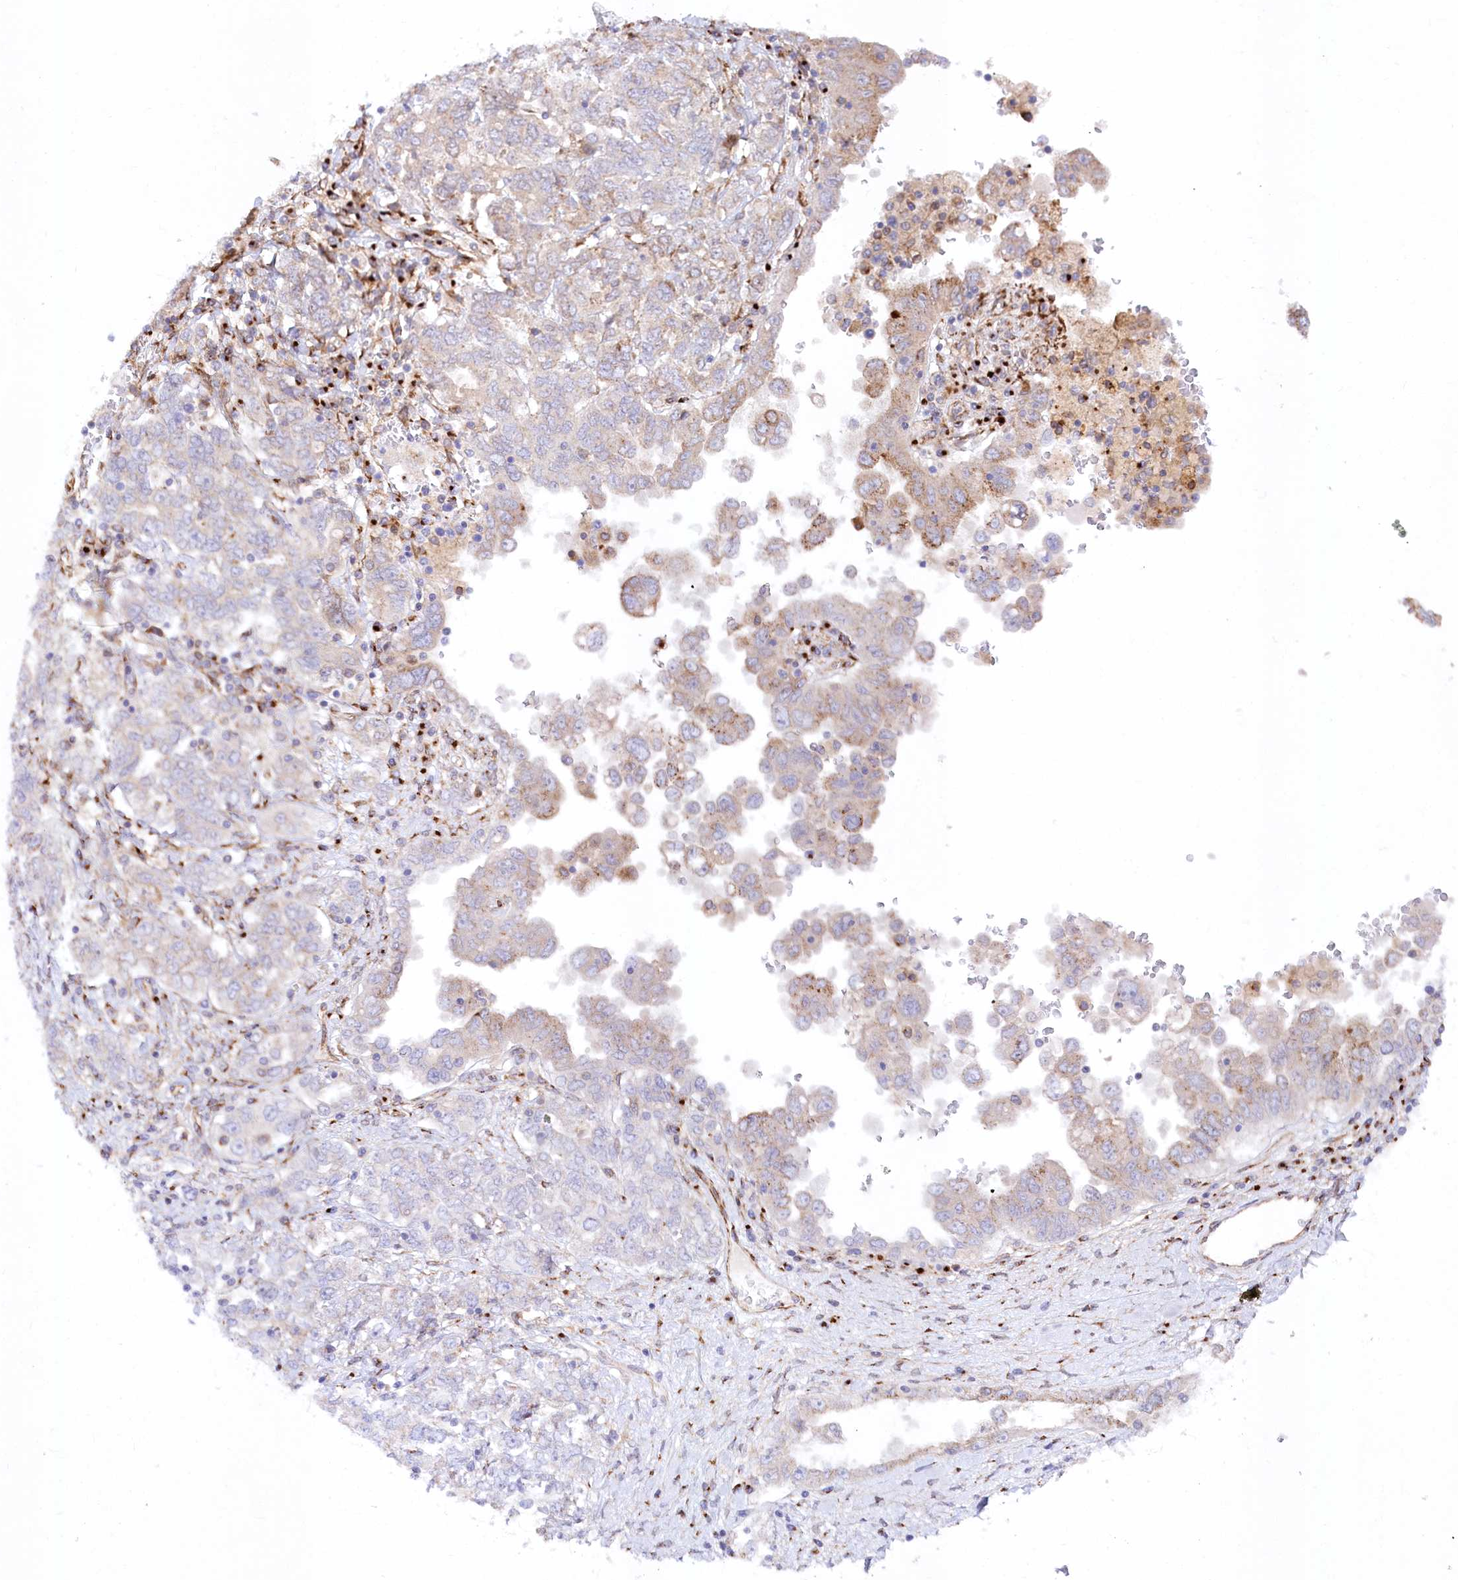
{"staining": {"intensity": "moderate", "quantity": "<25%", "location": "cytoplasmic/membranous"}, "tissue": "ovarian cancer", "cell_type": "Tumor cells", "image_type": "cancer", "snomed": [{"axis": "morphology", "description": "Carcinoma, endometroid"}, {"axis": "topography", "description": "Ovary"}], "caption": "This is a micrograph of immunohistochemistry staining of endometroid carcinoma (ovarian), which shows moderate expression in the cytoplasmic/membranous of tumor cells.", "gene": "ABRAXAS2", "patient": {"sex": "female", "age": 62}}